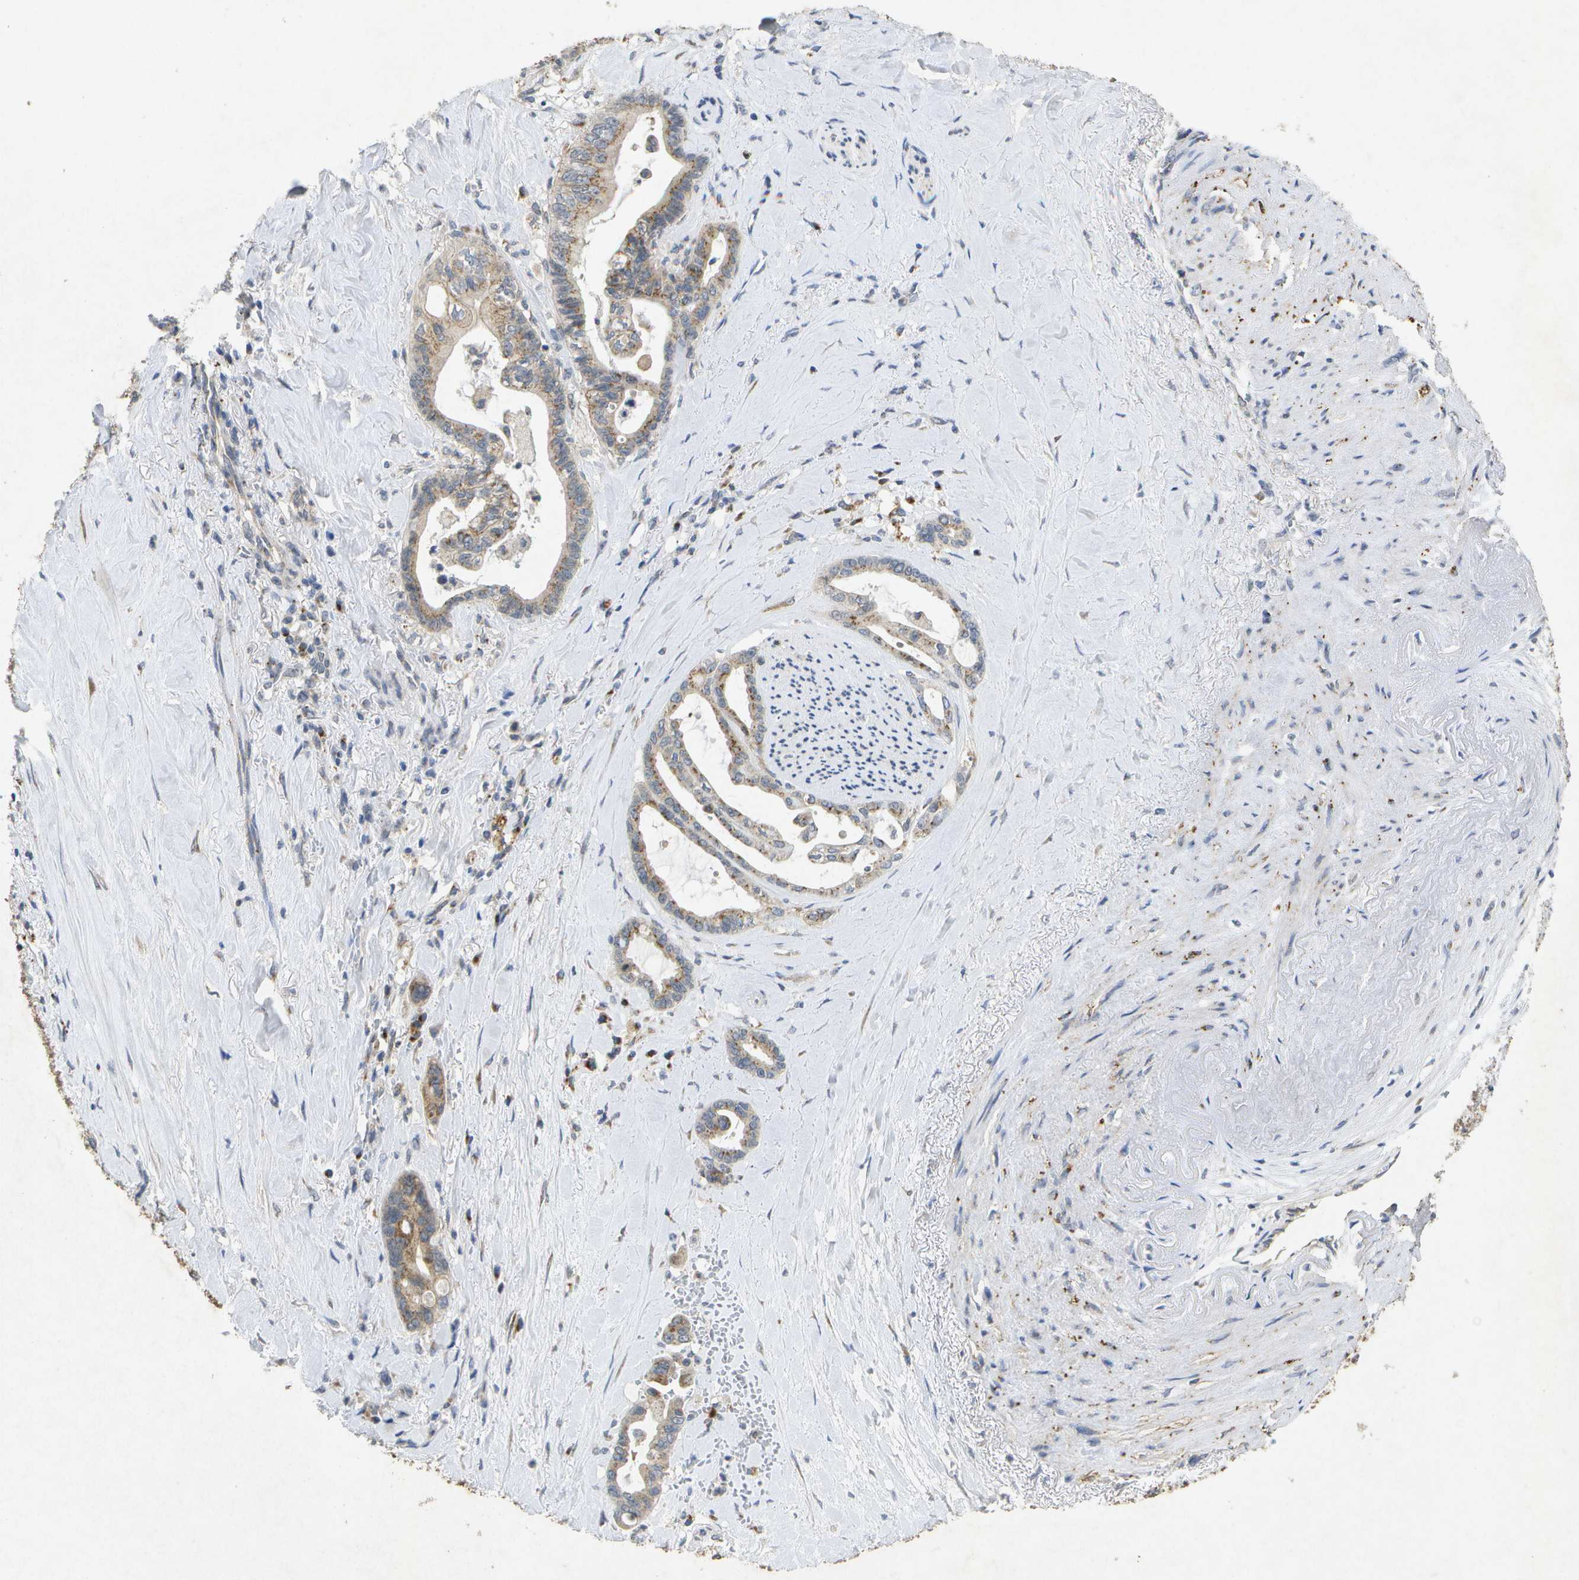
{"staining": {"intensity": "moderate", "quantity": ">75%", "location": "cytoplasmic/membranous"}, "tissue": "pancreatic cancer", "cell_type": "Tumor cells", "image_type": "cancer", "snomed": [{"axis": "morphology", "description": "Adenocarcinoma, NOS"}, {"axis": "topography", "description": "Pancreas"}], "caption": "Brown immunohistochemical staining in pancreatic adenocarcinoma exhibits moderate cytoplasmic/membranous staining in approximately >75% of tumor cells.", "gene": "KDELR1", "patient": {"sex": "male", "age": 70}}